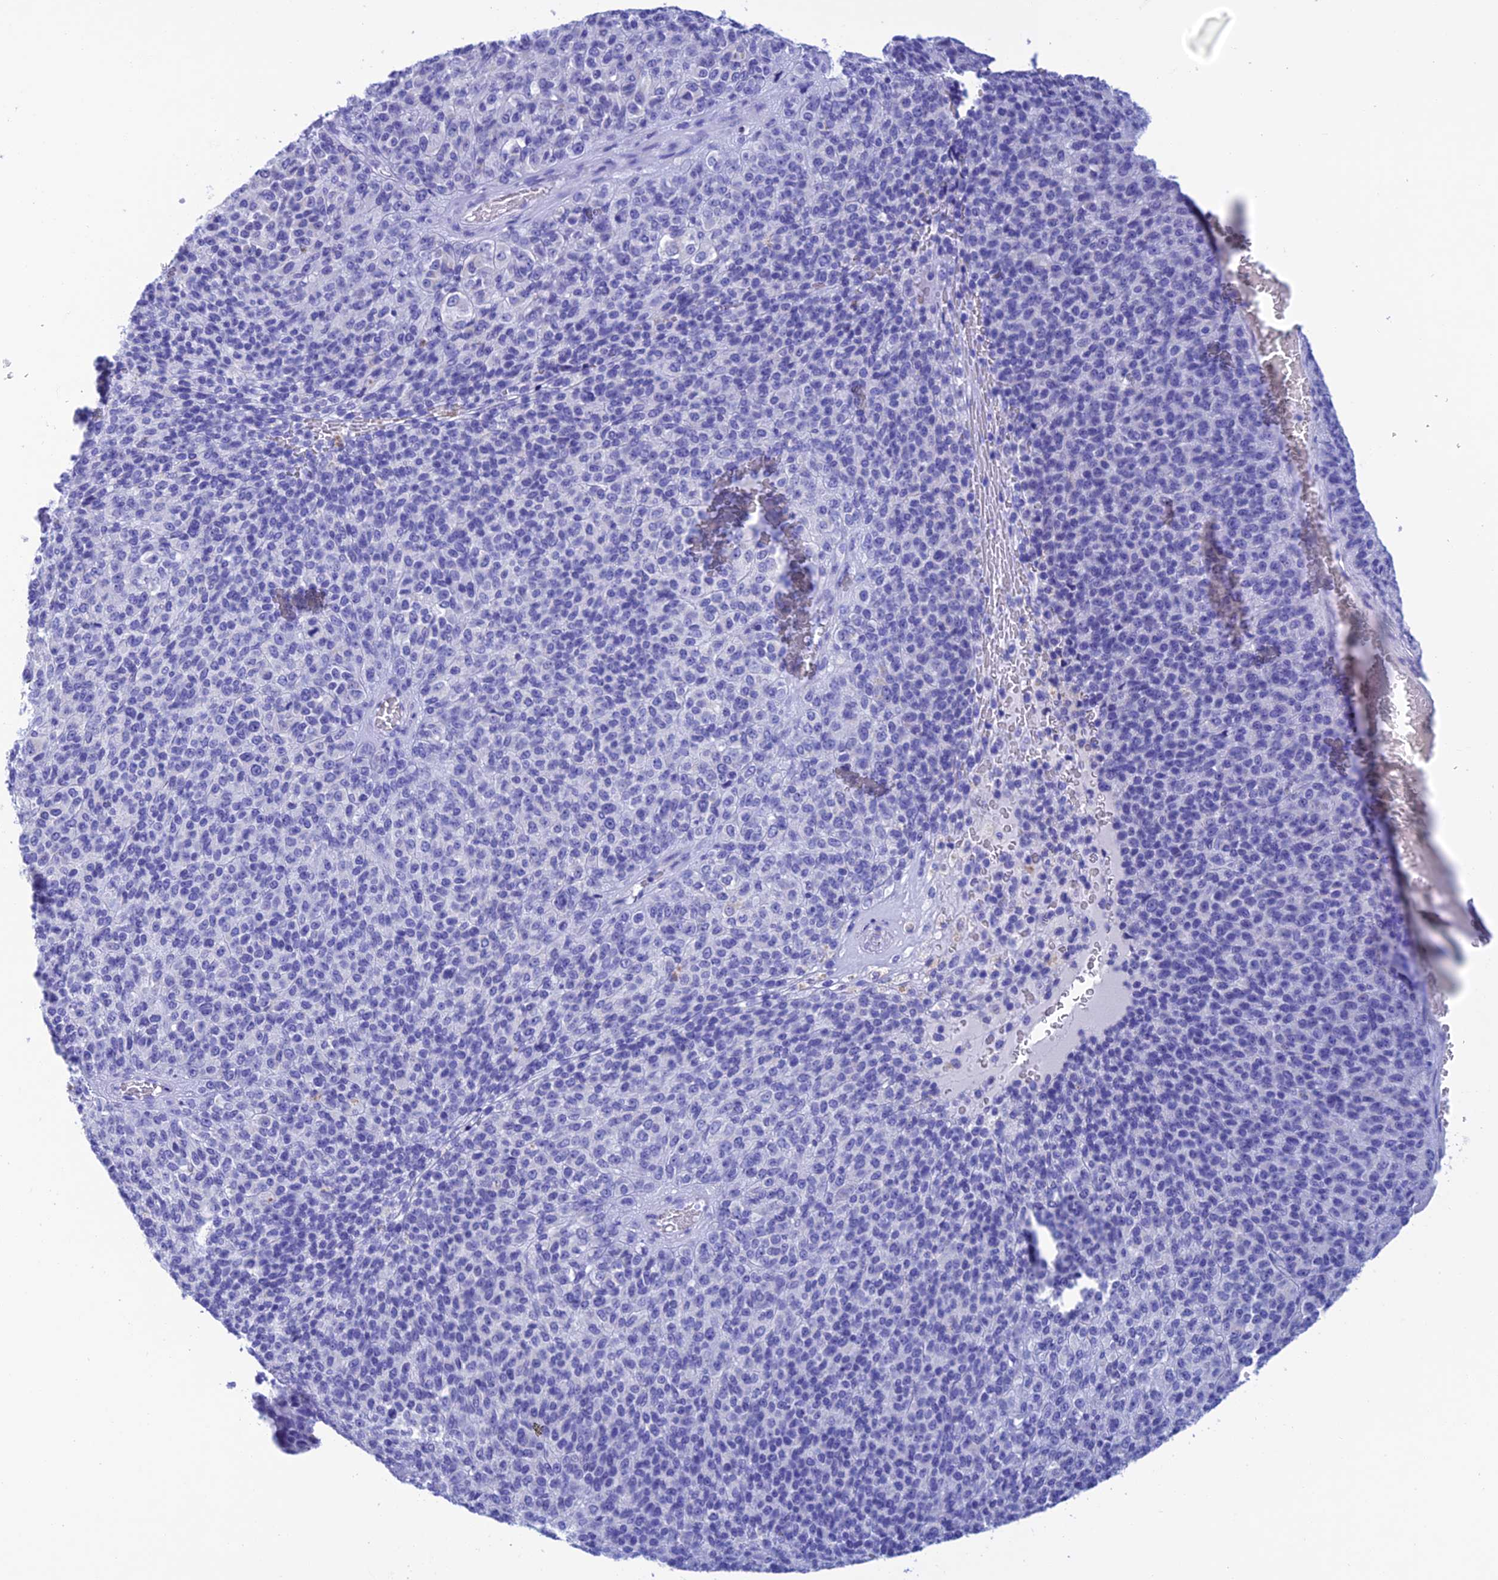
{"staining": {"intensity": "negative", "quantity": "none", "location": "none"}, "tissue": "melanoma", "cell_type": "Tumor cells", "image_type": "cancer", "snomed": [{"axis": "morphology", "description": "Malignant melanoma, Metastatic site"}, {"axis": "topography", "description": "Brain"}], "caption": "Malignant melanoma (metastatic site) stained for a protein using IHC displays no expression tumor cells.", "gene": "NXPE4", "patient": {"sex": "female", "age": 56}}